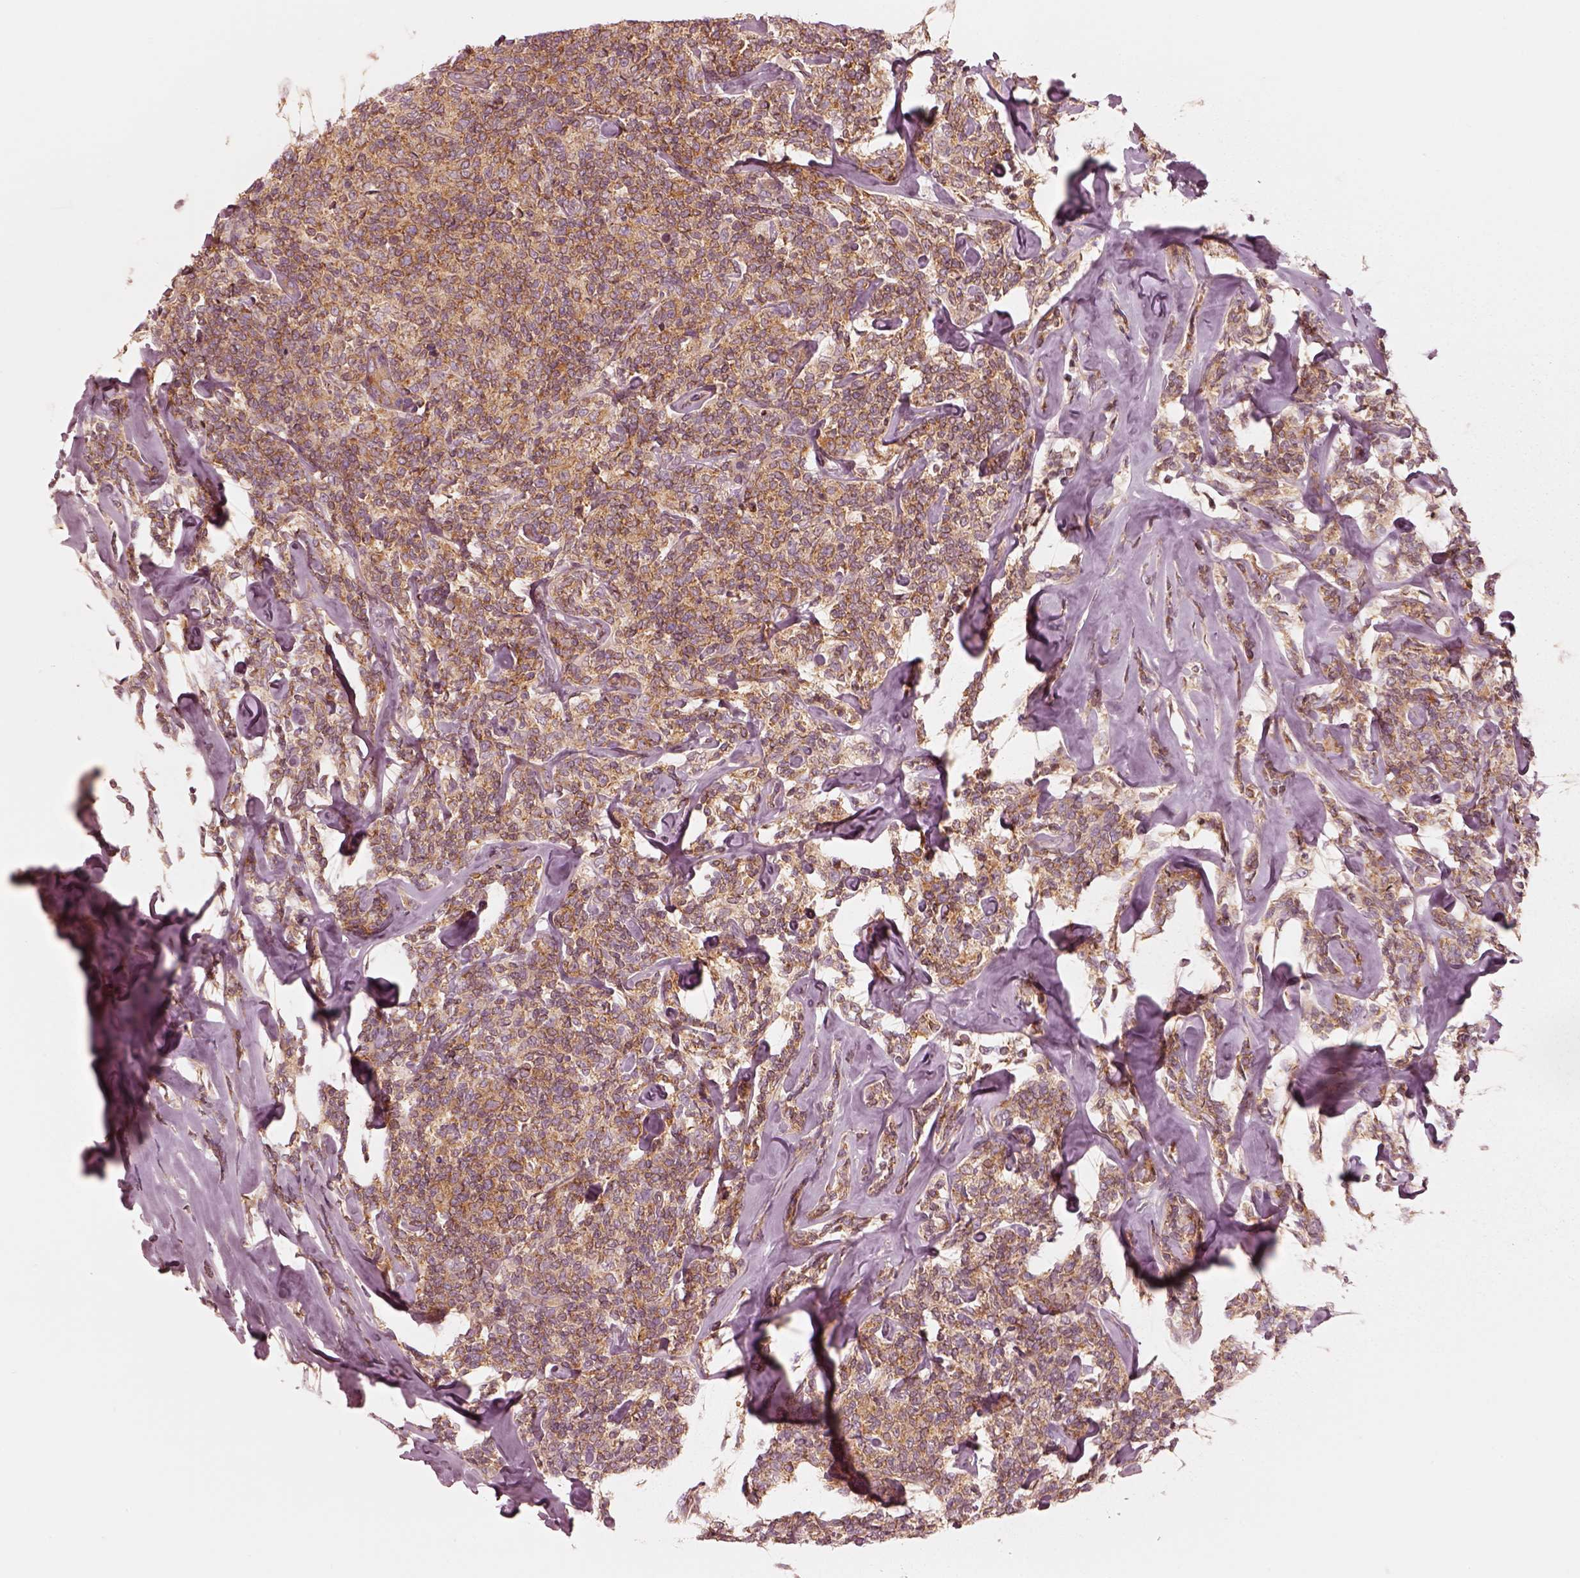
{"staining": {"intensity": "strong", "quantity": ">75%", "location": "cytoplasmic/membranous"}, "tissue": "lymphoma", "cell_type": "Tumor cells", "image_type": "cancer", "snomed": [{"axis": "morphology", "description": "Malignant lymphoma, non-Hodgkin's type, Low grade"}, {"axis": "topography", "description": "Lymph node"}], "caption": "Malignant lymphoma, non-Hodgkin's type (low-grade) stained with a protein marker exhibits strong staining in tumor cells.", "gene": "CNOT2", "patient": {"sex": "female", "age": 56}}